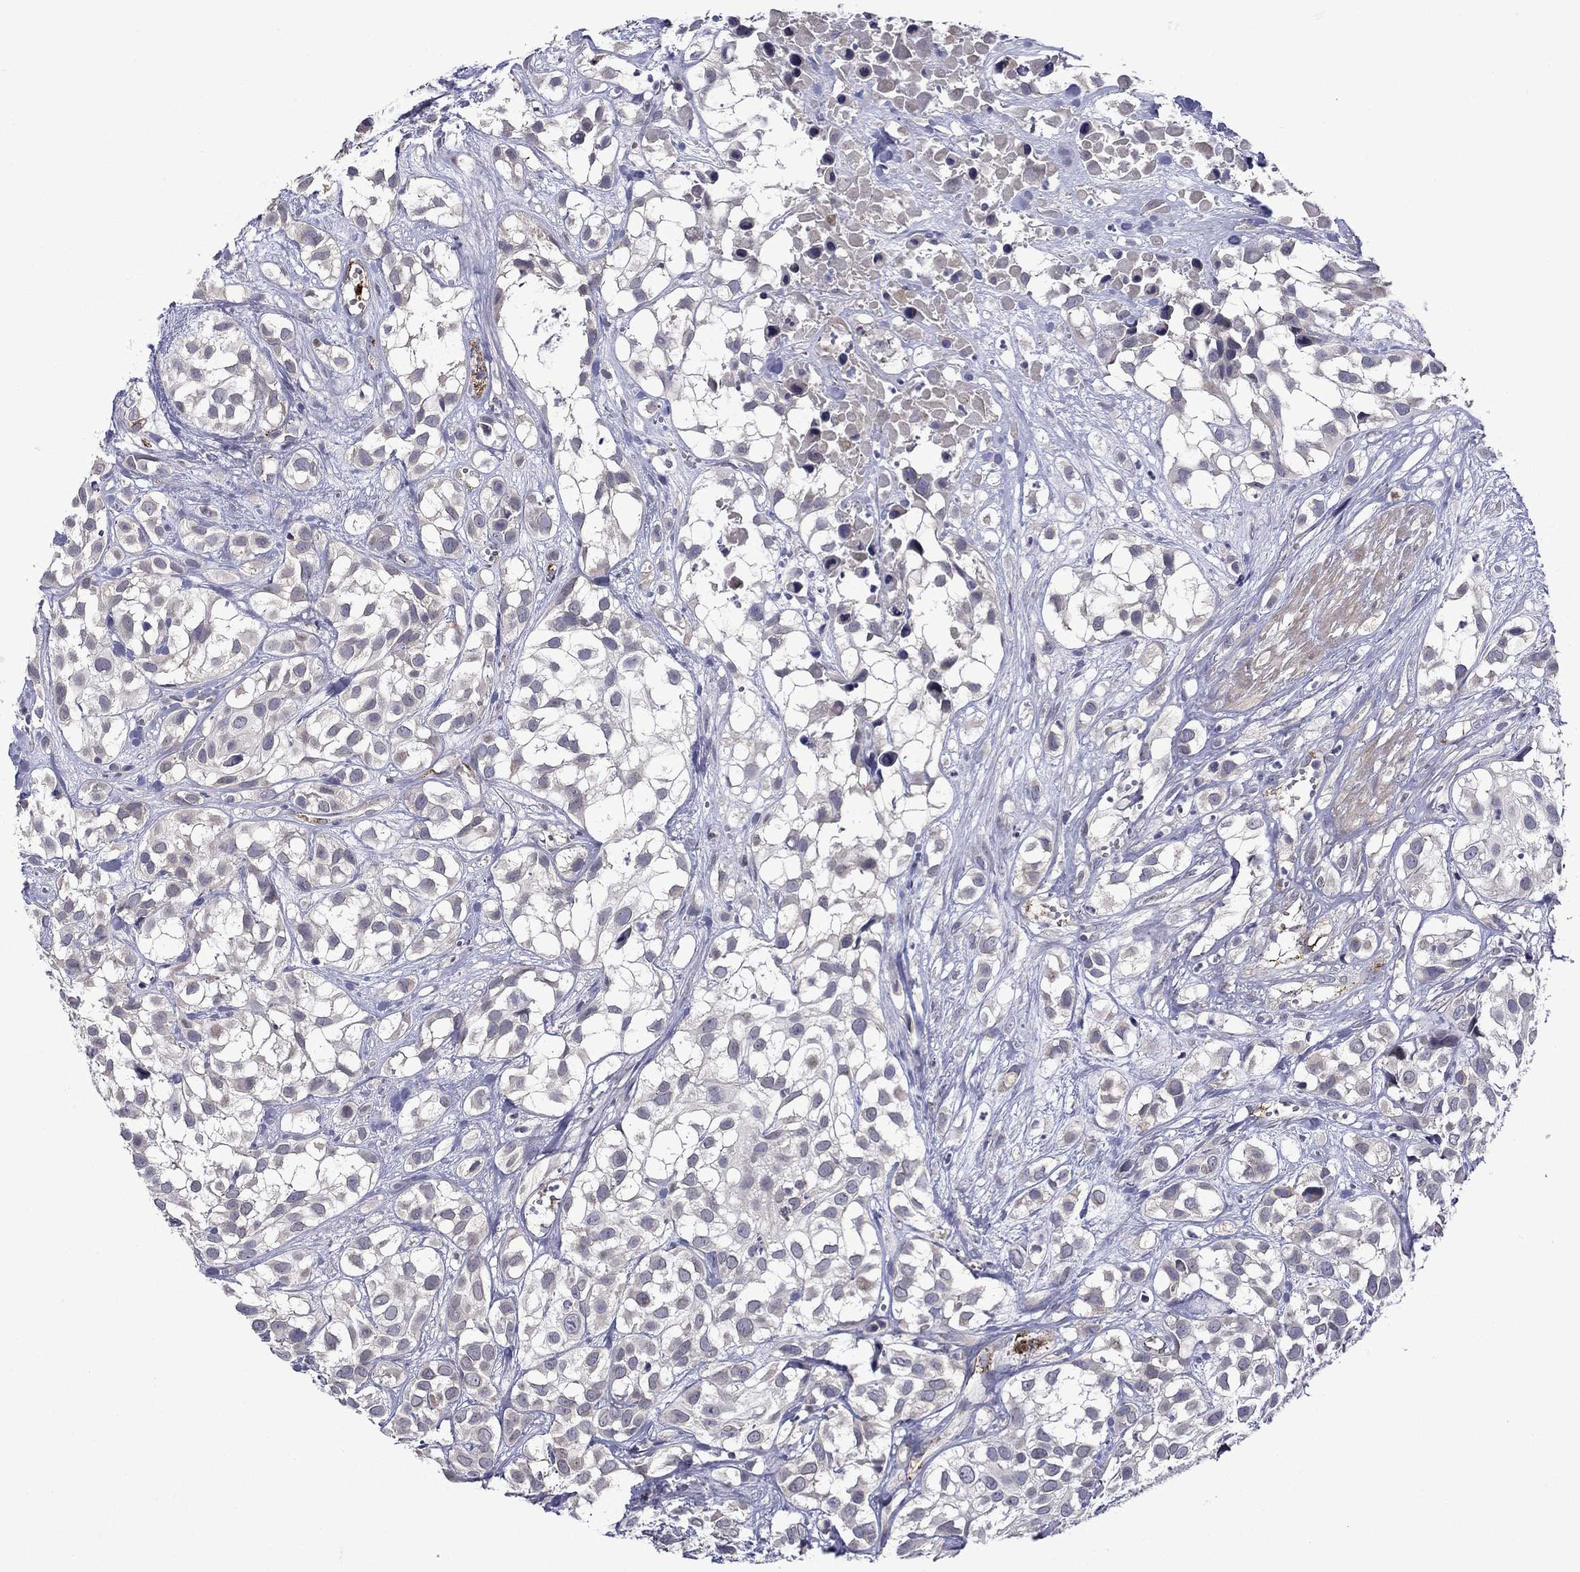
{"staining": {"intensity": "negative", "quantity": "none", "location": "none"}, "tissue": "urothelial cancer", "cell_type": "Tumor cells", "image_type": "cancer", "snomed": [{"axis": "morphology", "description": "Urothelial carcinoma, High grade"}, {"axis": "topography", "description": "Urinary bladder"}], "caption": "Immunohistochemistry image of neoplastic tissue: urothelial carcinoma (high-grade) stained with DAB reveals no significant protein expression in tumor cells.", "gene": "SLITRK1", "patient": {"sex": "male", "age": 56}}